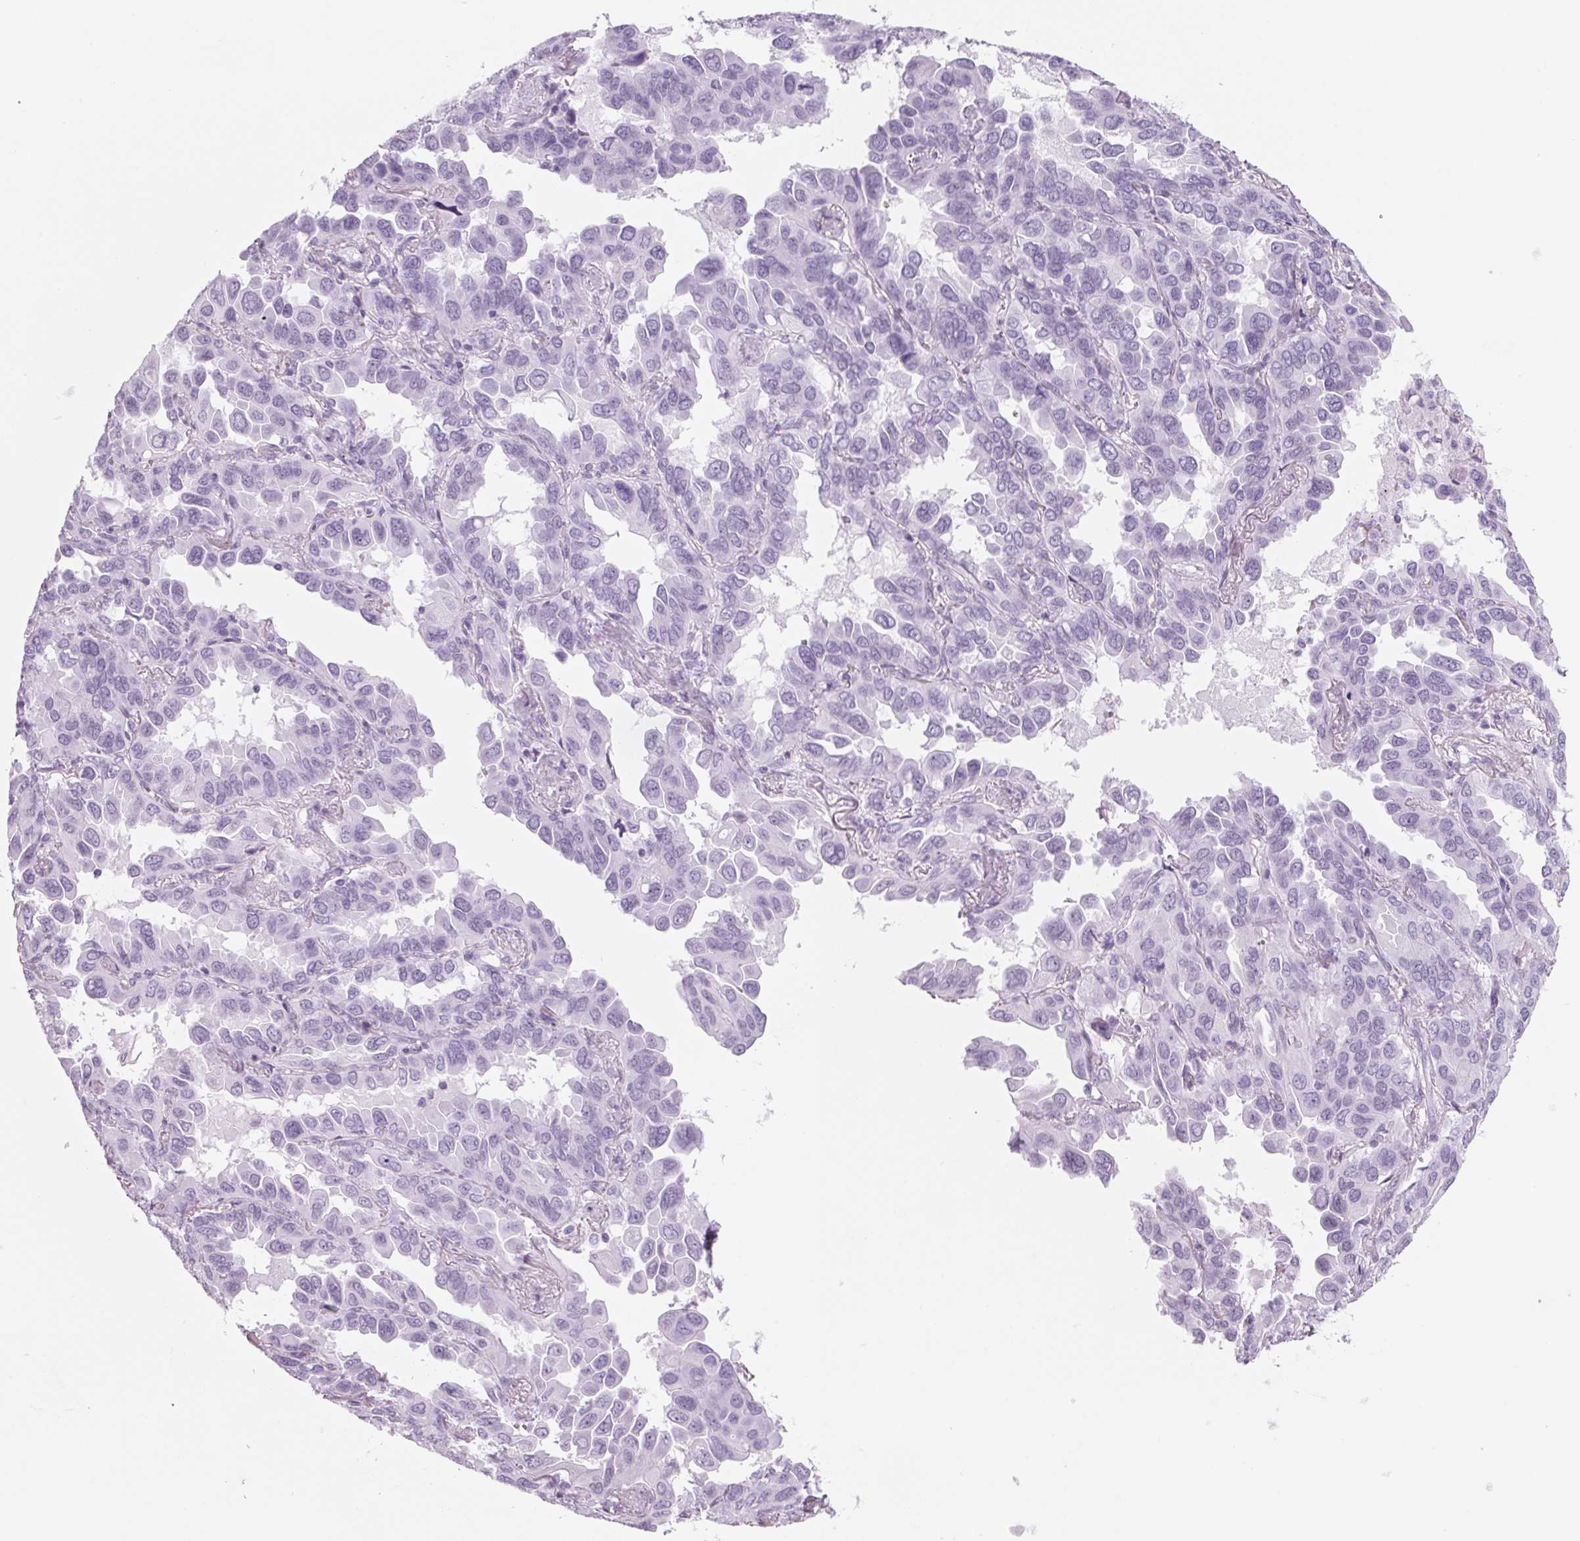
{"staining": {"intensity": "negative", "quantity": "none", "location": "none"}, "tissue": "lung cancer", "cell_type": "Tumor cells", "image_type": "cancer", "snomed": [{"axis": "morphology", "description": "Adenocarcinoma, NOS"}, {"axis": "topography", "description": "Lung"}], "caption": "Tumor cells show no significant protein positivity in lung adenocarcinoma. (Brightfield microscopy of DAB (3,3'-diaminobenzidine) IHC at high magnification).", "gene": "DNTTIP2", "patient": {"sex": "male", "age": 64}}